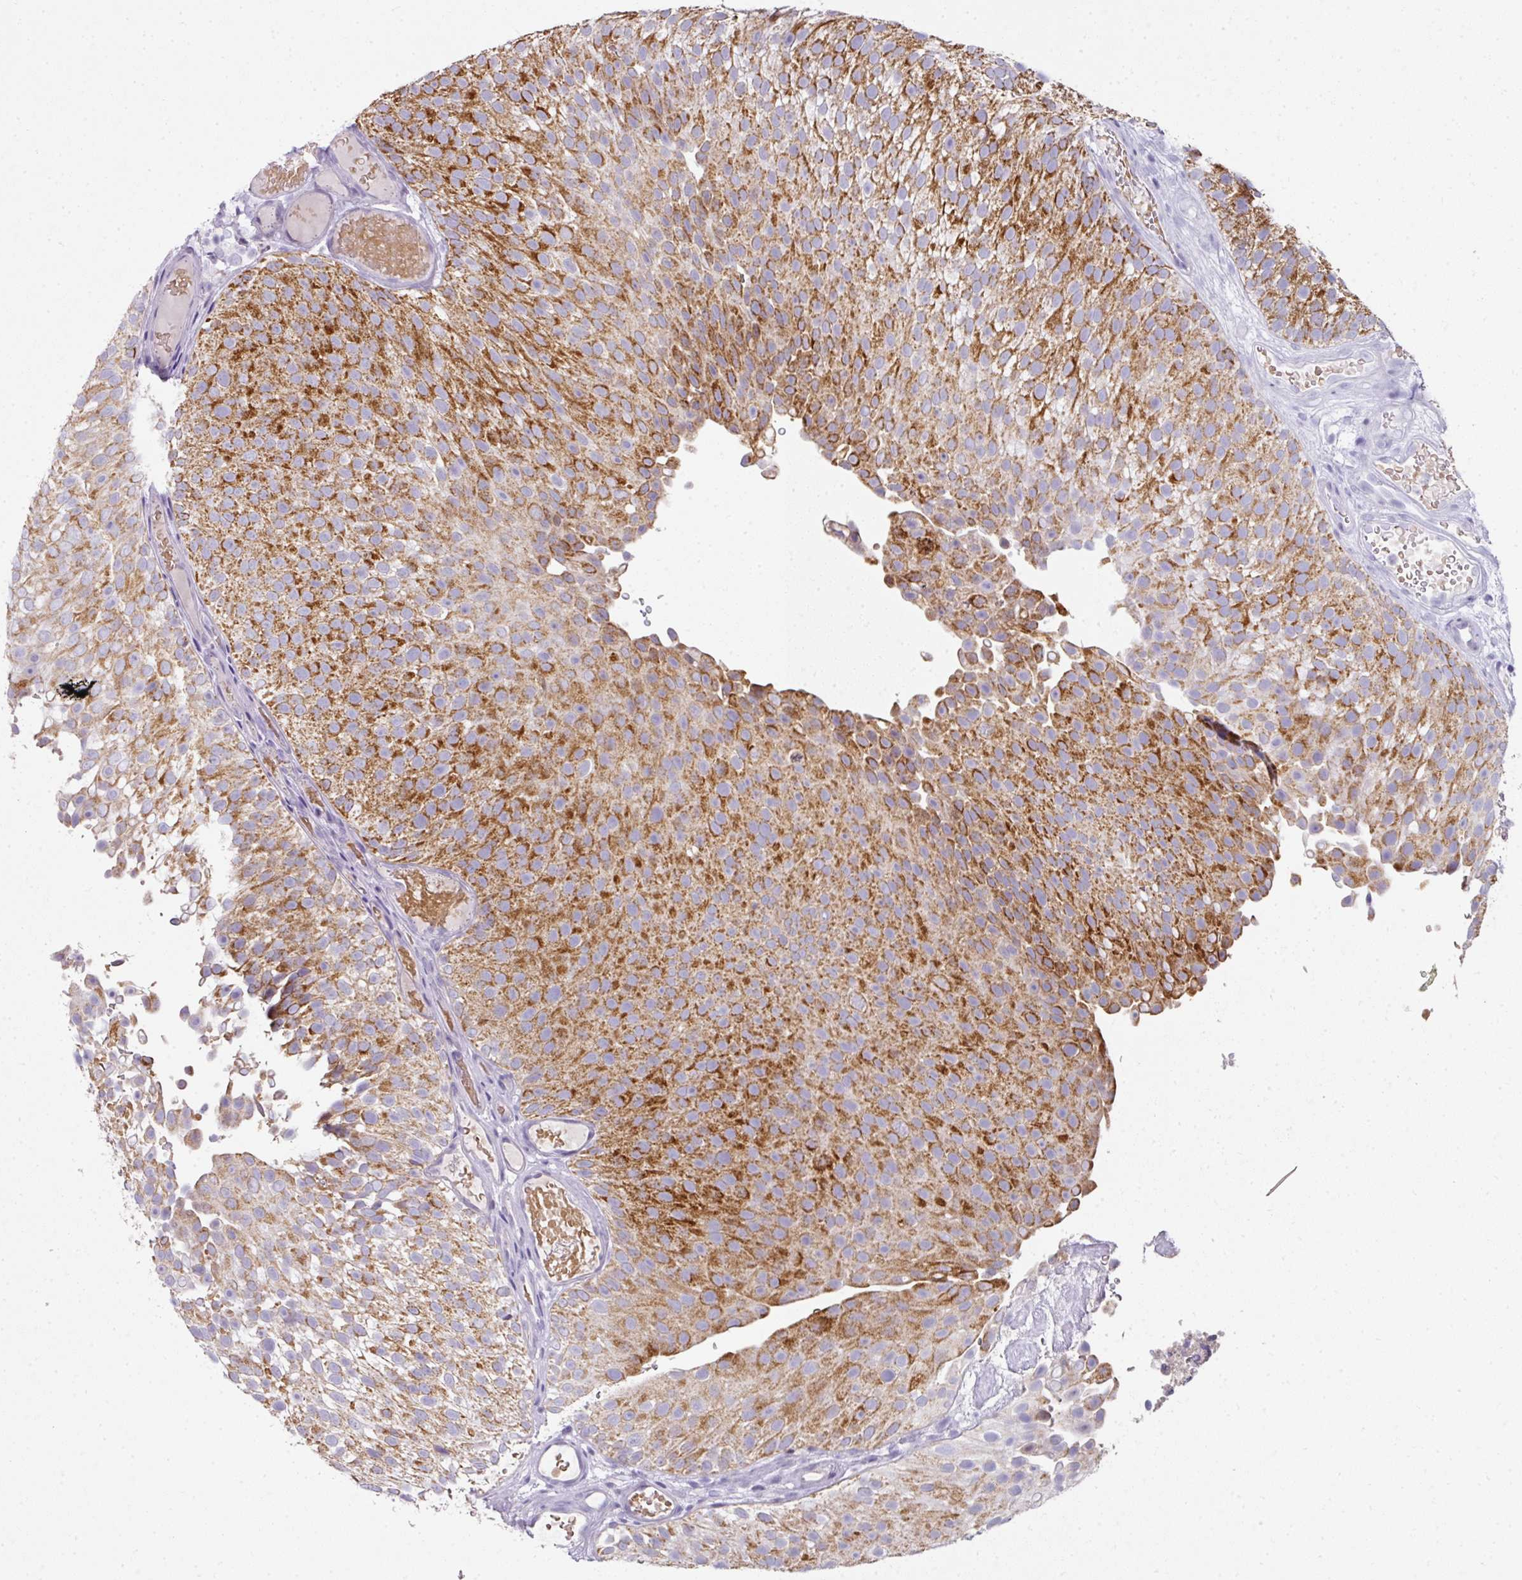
{"staining": {"intensity": "strong", "quantity": "25%-75%", "location": "cytoplasmic/membranous"}, "tissue": "urothelial cancer", "cell_type": "Tumor cells", "image_type": "cancer", "snomed": [{"axis": "morphology", "description": "Urothelial carcinoma, Low grade"}, {"axis": "topography", "description": "Urinary bladder"}], "caption": "Immunohistochemical staining of human urothelial carcinoma (low-grade) reveals high levels of strong cytoplasmic/membranous protein staining in approximately 25%-75% of tumor cells.", "gene": "ANKRD18A", "patient": {"sex": "male", "age": 78}}